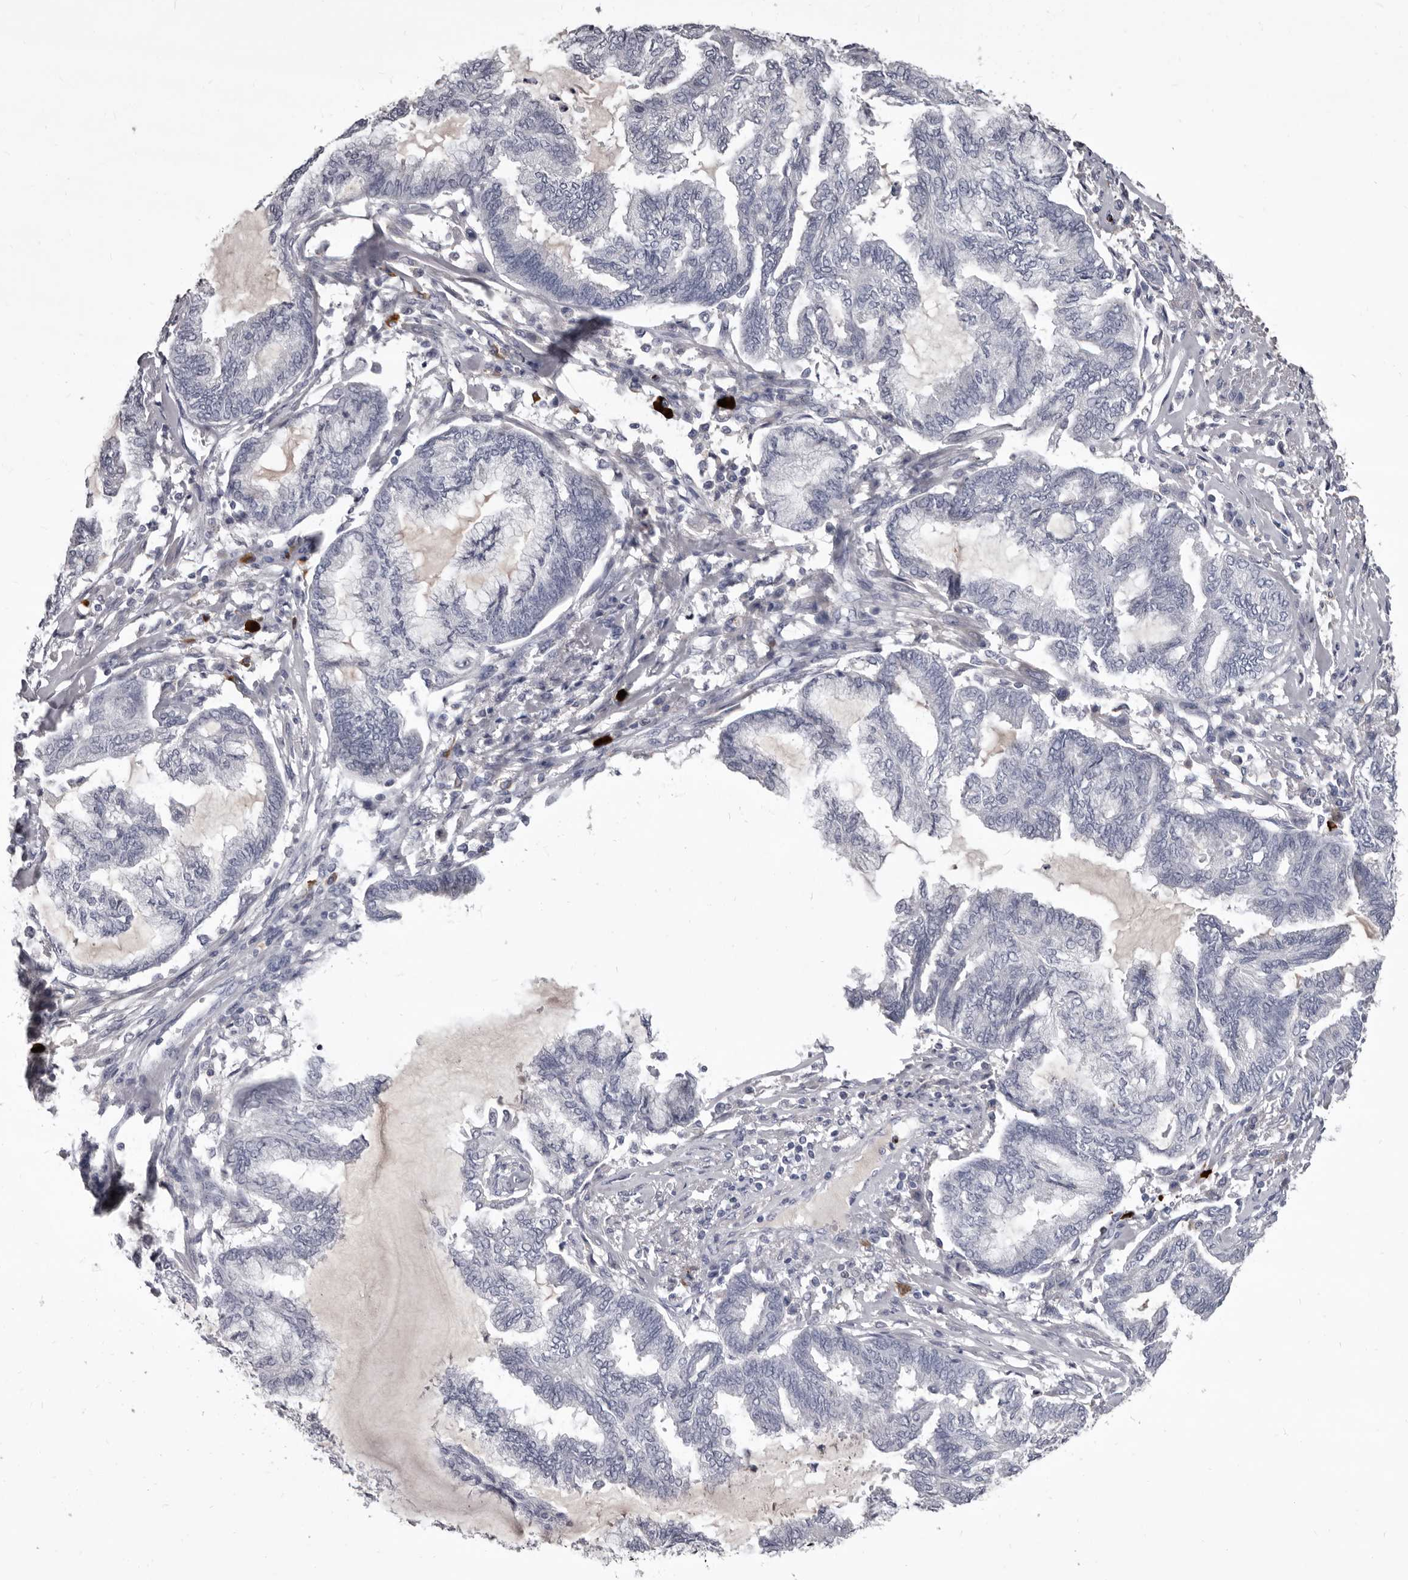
{"staining": {"intensity": "negative", "quantity": "none", "location": "none"}, "tissue": "endometrial cancer", "cell_type": "Tumor cells", "image_type": "cancer", "snomed": [{"axis": "morphology", "description": "Adenocarcinoma, NOS"}, {"axis": "topography", "description": "Endometrium"}], "caption": "A high-resolution photomicrograph shows immunohistochemistry (IHC) staining of endometrial adenocarcinoma, which reveals no significant staining in tumor cells.", "gene": "GZMH", "patient": {"sex": "female", "age": 86}}